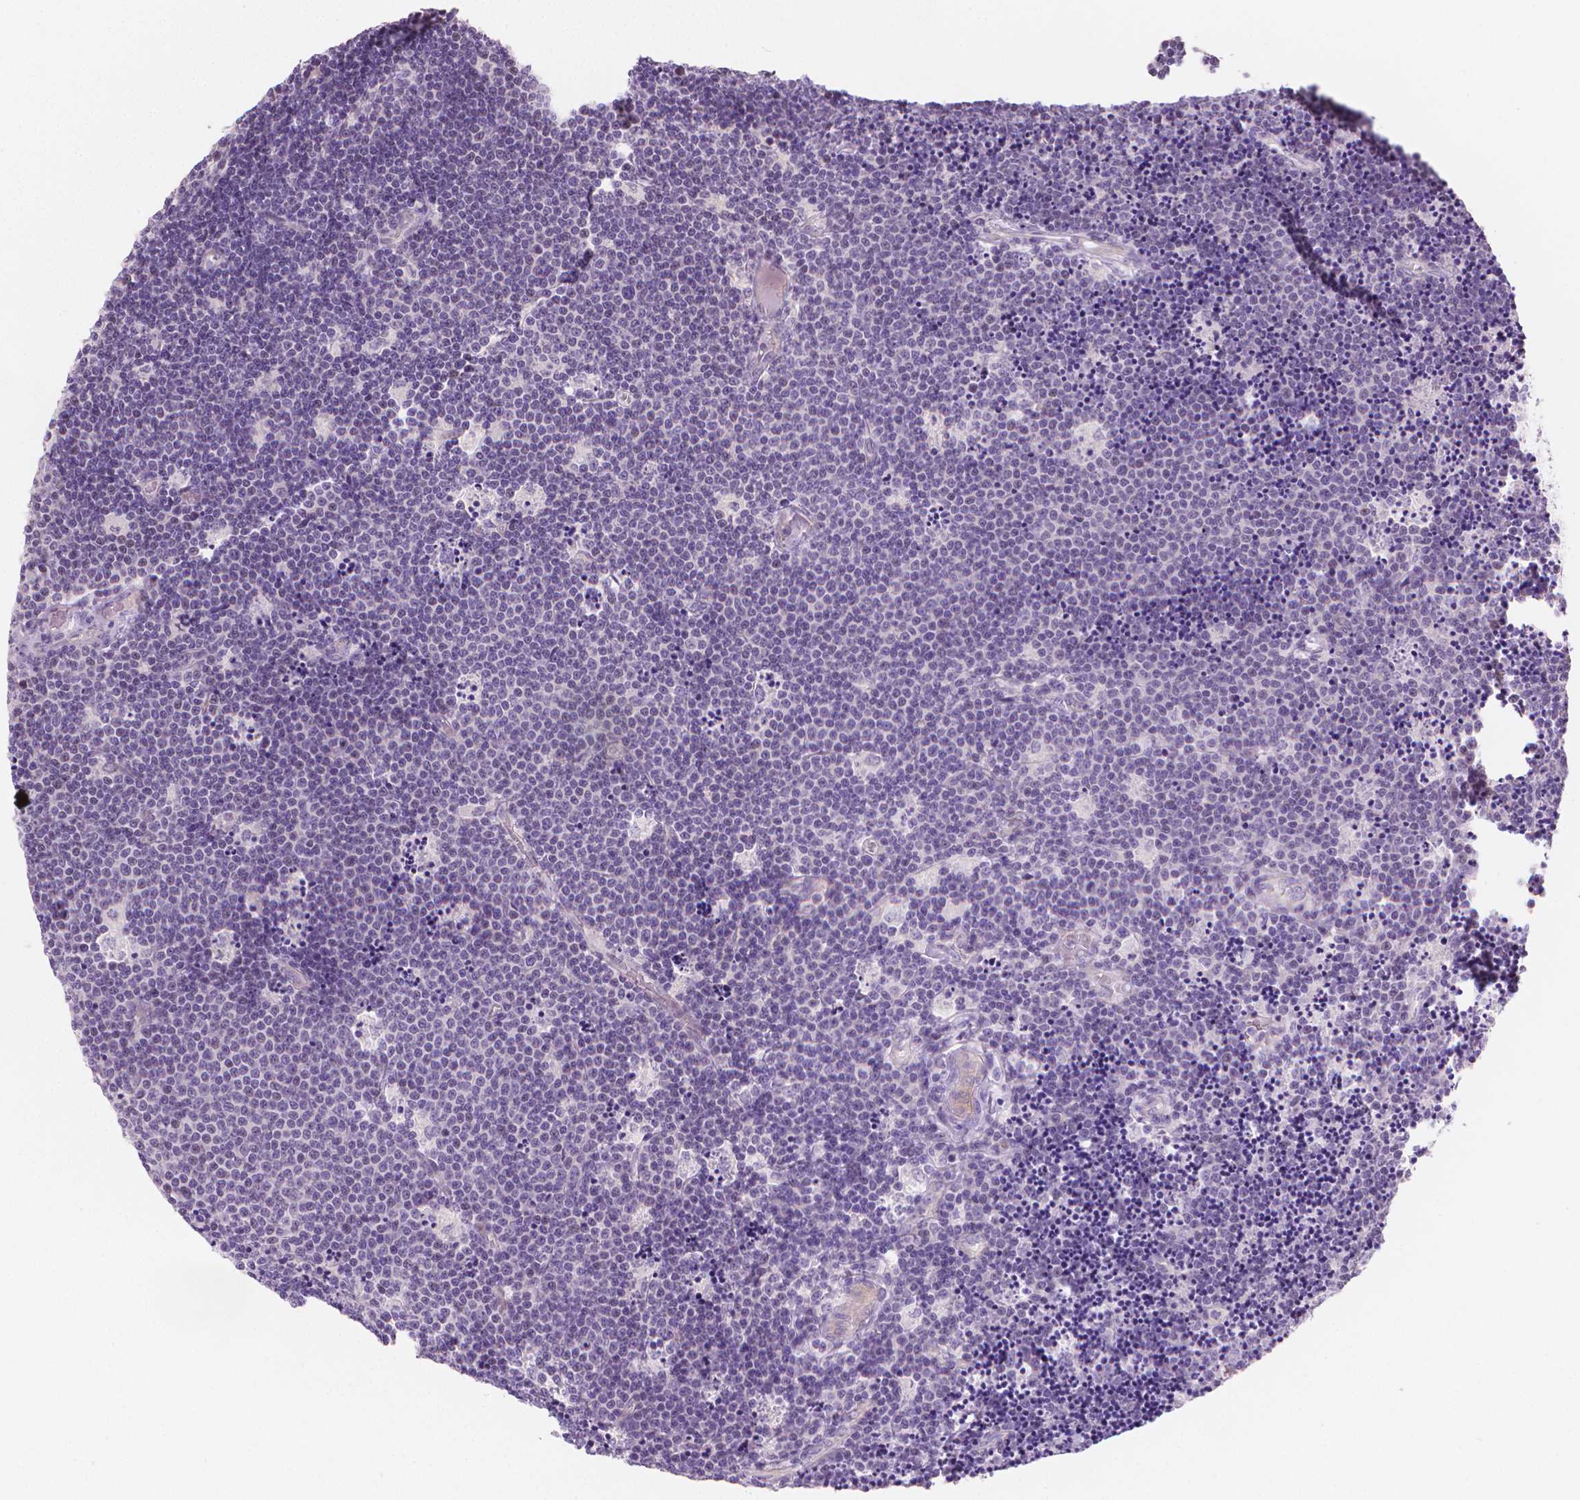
{"staining": {"intensity": "negative", "quantity": "none", "location": "none"}, "tissue": "lymphoma", "cell_type": "Tumor cells", "image_type": "cancer", "snomed": [{"axis": "morphology", "description": "Malignant lymphoma, non-Hodgkin's type, Low grade"}, {"axis": "topography", "description": "Brain"}], "caption": "Histopathology image shows no significant protein positivity in tumor cells of low-grade malignant lymphoma, non-Hodgkin's type.", "gene": "CLXN", "patient": {"sex": "female", "age": 66}}